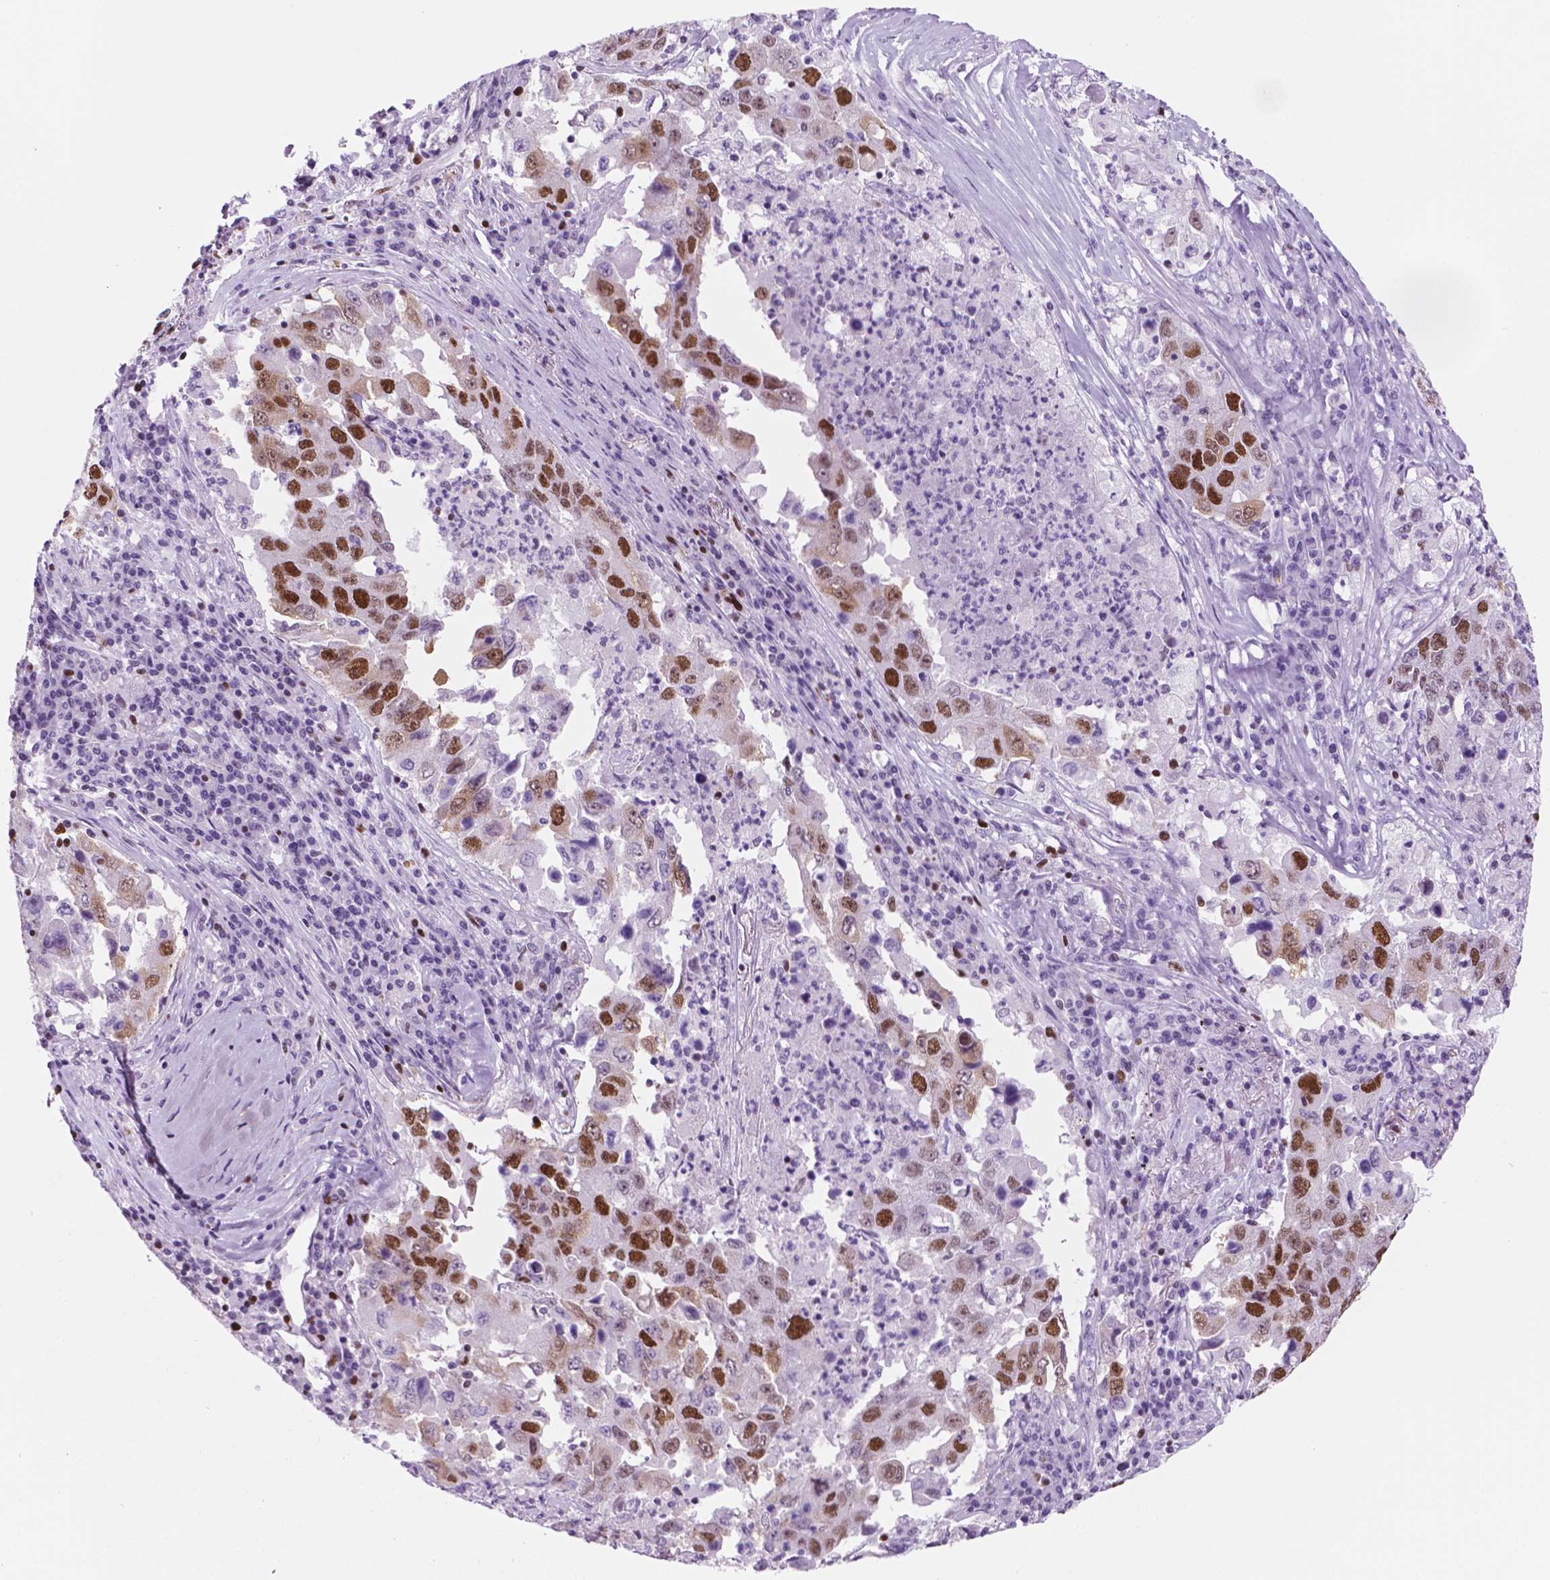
{"staining": {"intensity": "moderate", "quantity": ">75%", "location": "nuclear"}, "tissue": "lung cancer", "cell_type": "Tumor cells", "image_type": "cancer", "snomed": [{"axis": "morphology", "description": "Adenocarcinoma, NOS"}, {"axis": "topography", "description": "Lung"}], "caption": "Immunohistochemical staining of lung cancer (adenocarcinoma) reveals moderate nuclear protein positivity in about >75% of tumor cells.", "gene": "NCAPH2", "patient": {"sex": "male", "age": 73}}